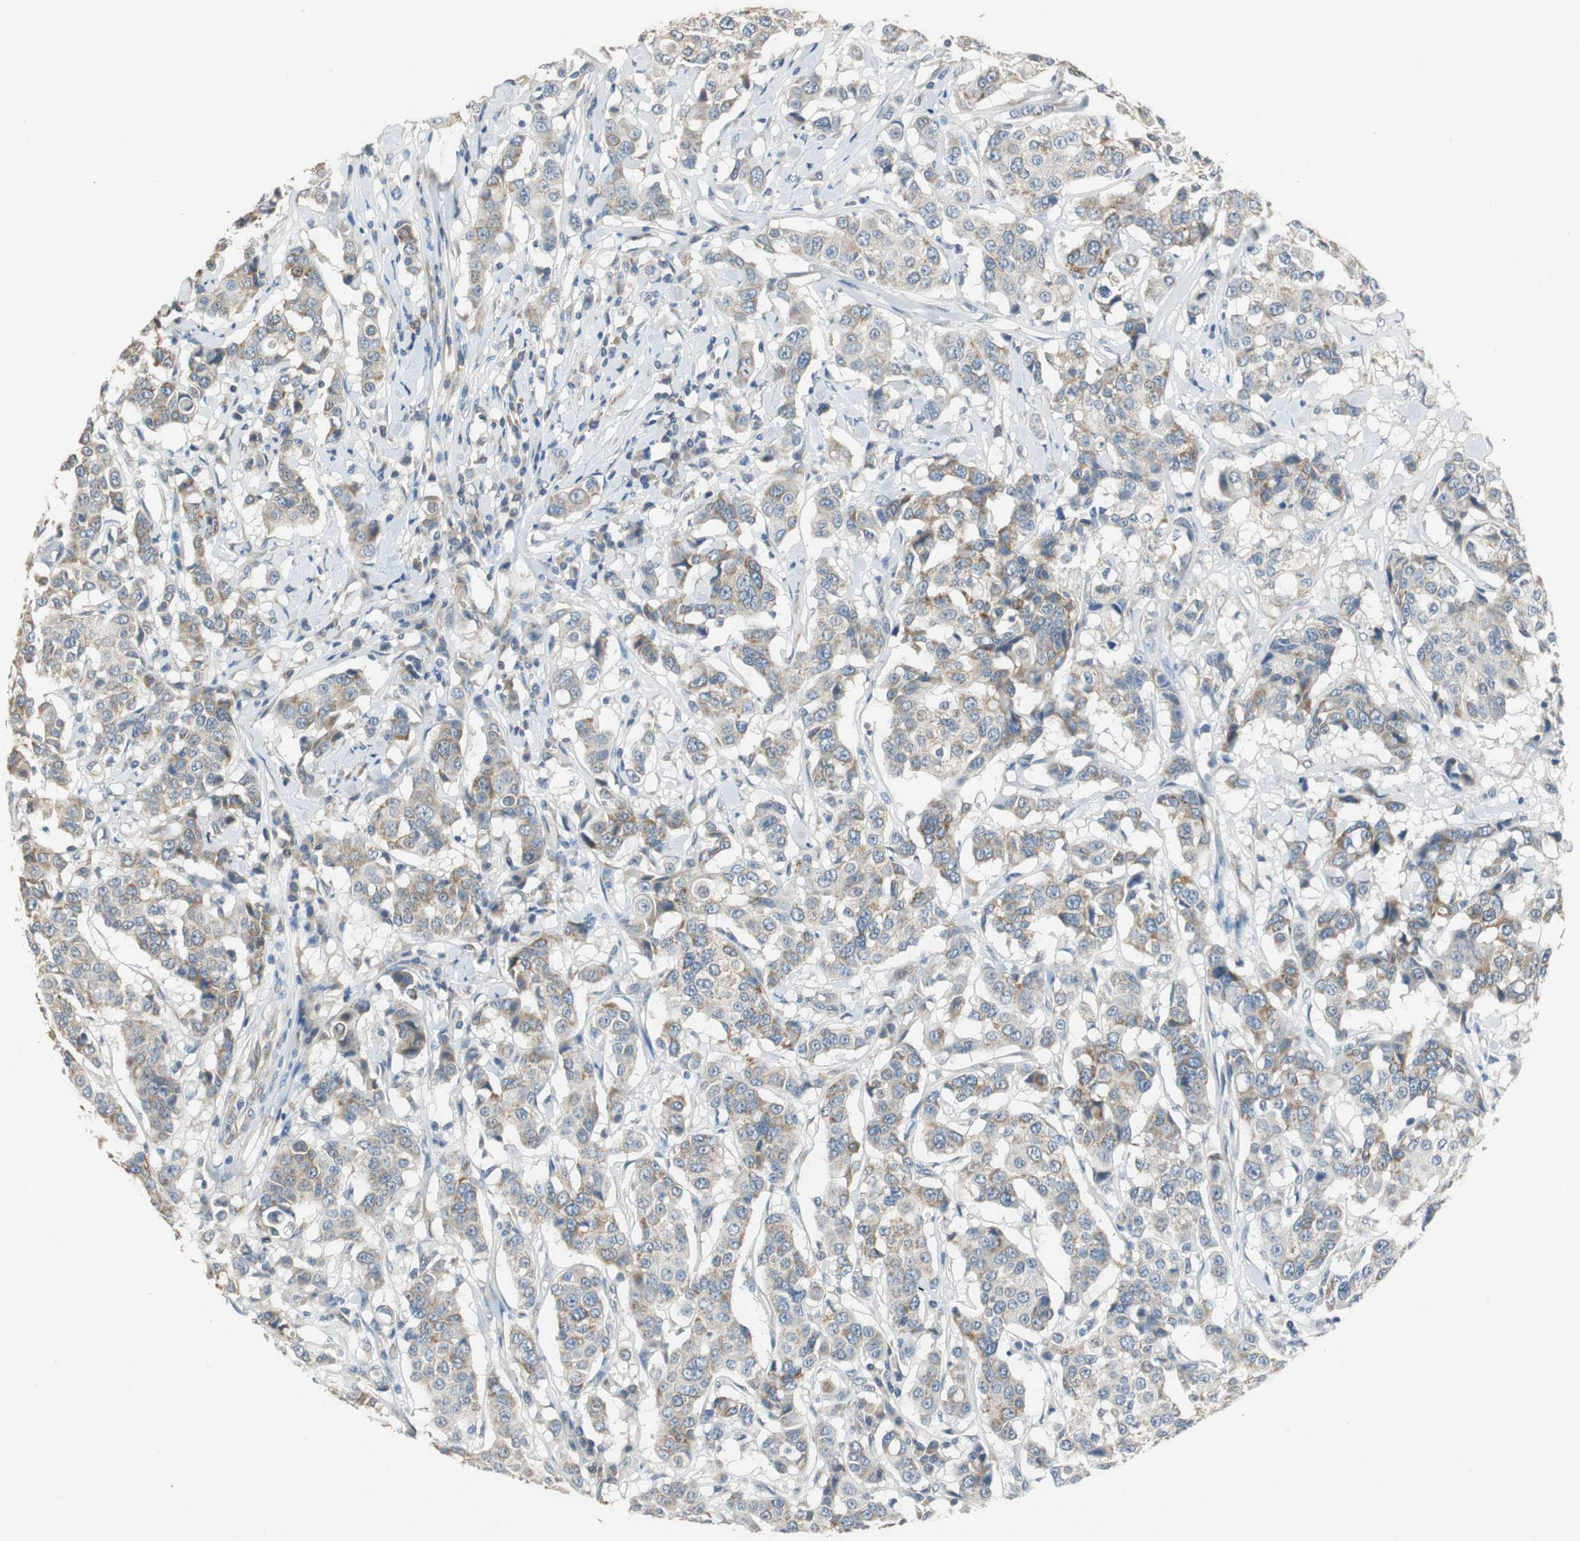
{"staining": {"intensity": "moderate", "quantity": ">75%", "location": "cytoplasmic/membranous"}, "tissue": "breast cancer", "cell_type": "Tumor cells", "image_type": "cancer", "snomed": [{"axis": "morphology", "description": "Duct carcinoma"}, {"axis": "topography", "description": "Breast"}], "caption": "The micrograph reveals staining of breast cancer (infiltrating ductal carcinoma), revealing moderate cytoplasmic/membranous protein staining (brown color) within tumor cells. (DAB (3,3'-diaminobenzidine) = brown stain, brightfield microscopy at high magnification).", "gene": "ALDH4A1", "patient": {"sex": "female", "age": 27}}